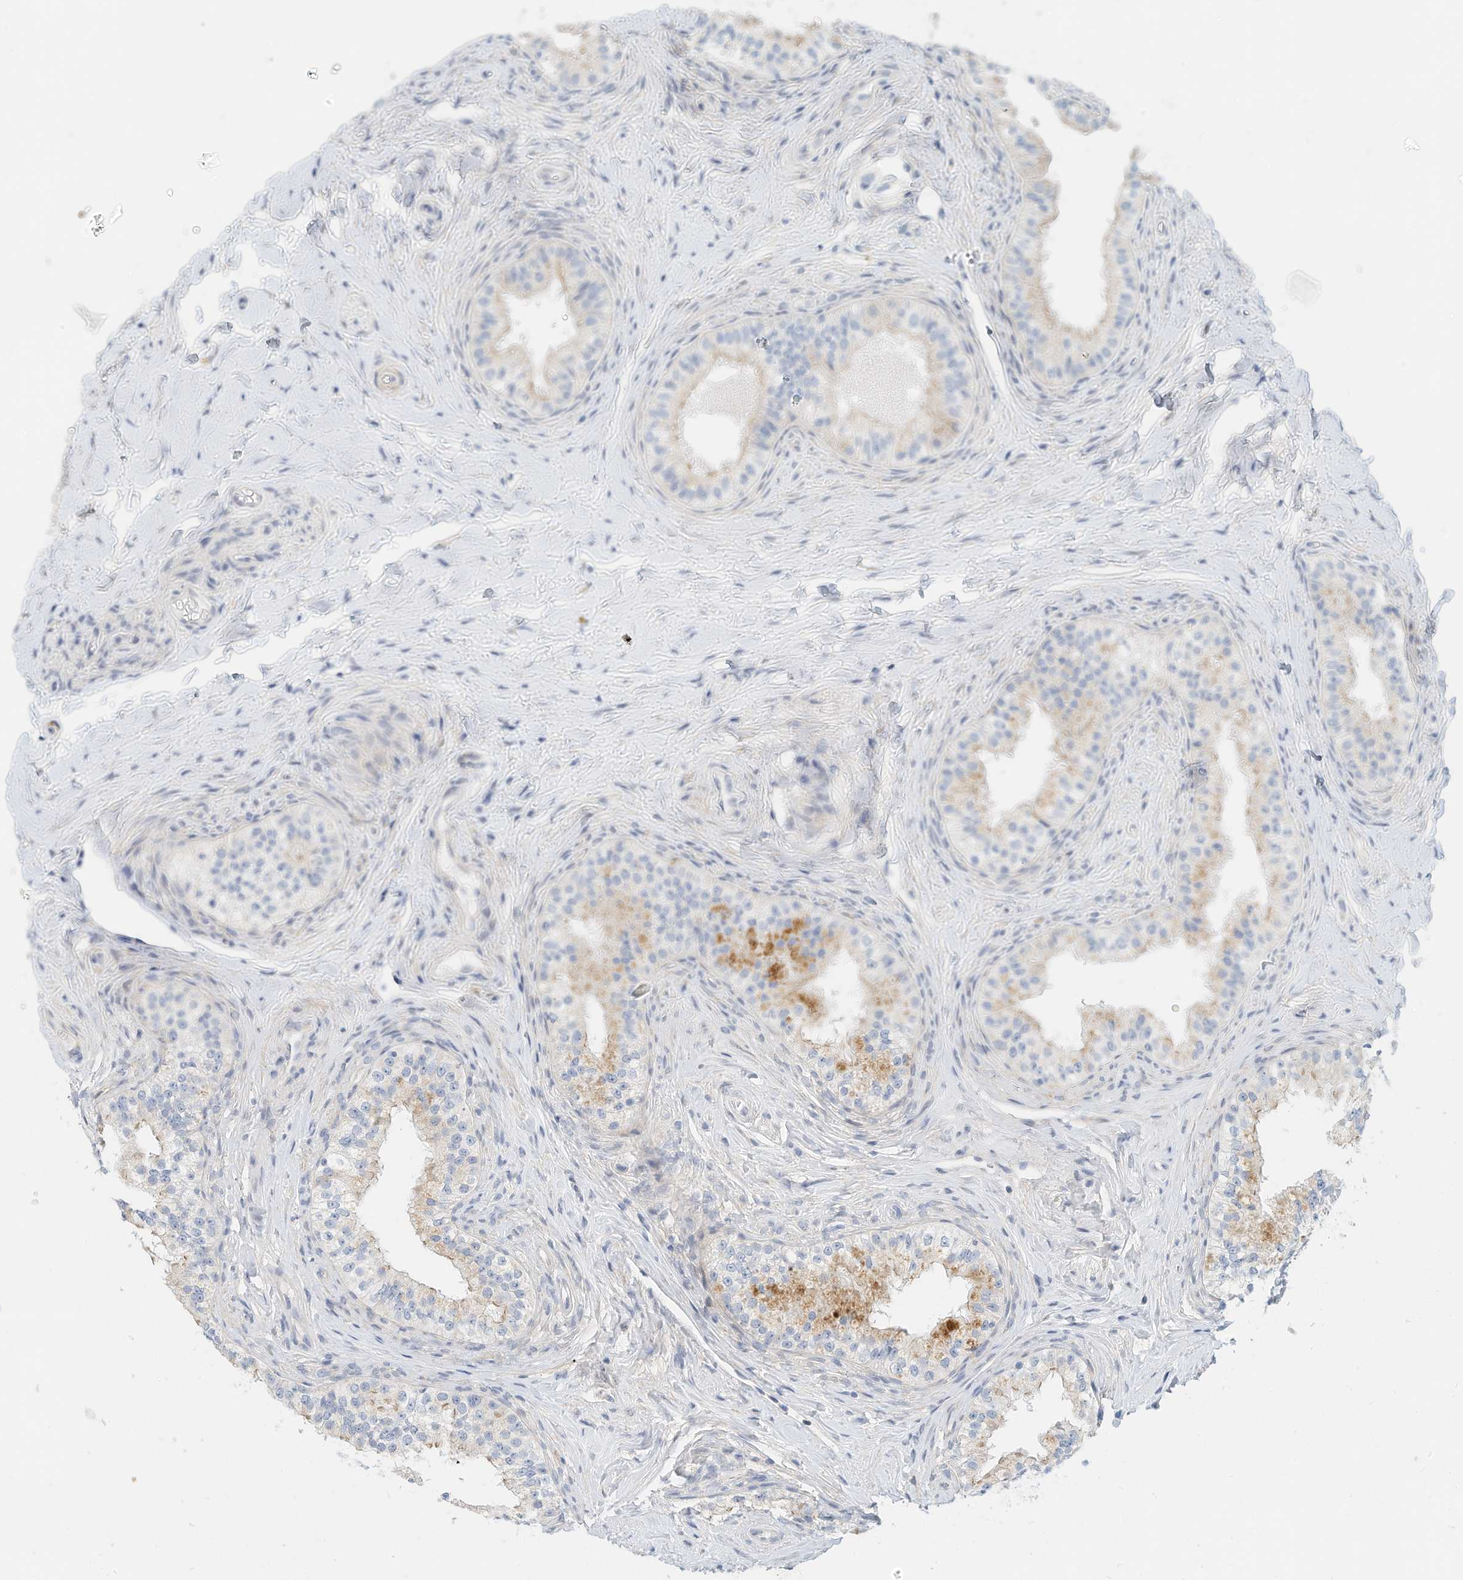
{"staining": {"intensity": "weak", "quantity": "<25%", "location": "cytoplasmic/membranous"}, "tissue": "epididymis", "cell_type": "Glandular cells", "image_type": "normal", "snomed": [{"axis": "morphology", "description": "Normal tissue, NOS"}, {"axis": "topography", "description": "Epididymis"}], "caption": "Human epididymis stained for a protein using IHC exhibits no positivity in glandular cells.", "gene": "ARHGAP28", "patient": {"sex": "male", "age": 49}}